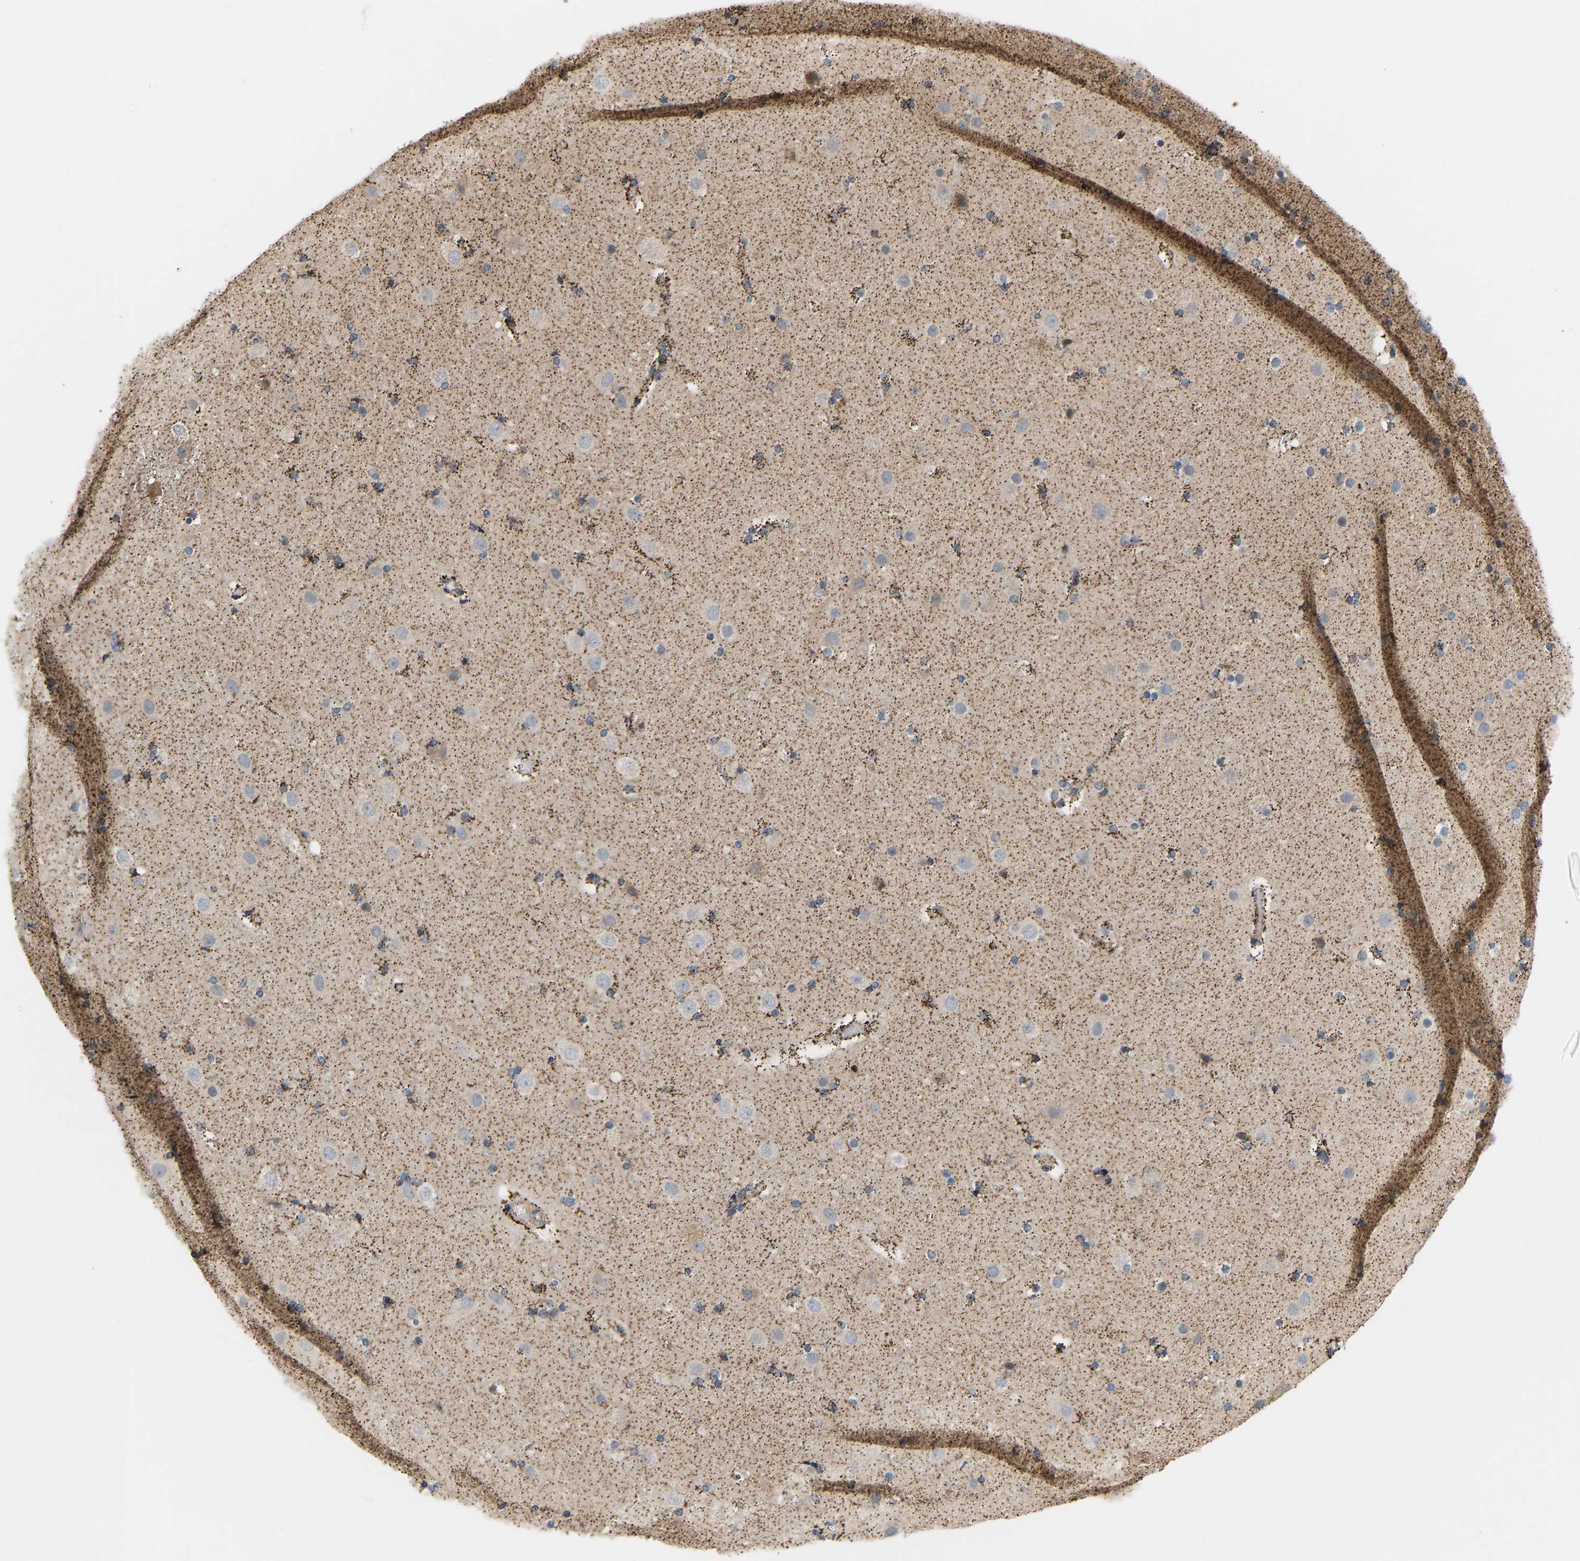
{"staining": {"intensity": "weak", "quantity": ">75%", "location": "cytoplasmic/membranous"}, "tissue": "cerebral cortex", "cell_type": "Endothelial cells", "image_type": "normal", "snomed": [{"axis": "morphology", "description": "Normal tissue, NOS"}, {"axis": "topography", "description": "Cerebral cortex"}], "caption": "Cerebral cortex stained with DAB IHC shows low levels of weak cytoplasmic/membranous expression in about >75% of endothelial cells. The staining is performed using DAB (3,3'-diaminobenzidine) brown chromogen to label protein expression. The nuclei are counter-stained blue using hematoxylin.", "gene": "GPSM2", "patient": {"sex": "male", "age": 57}}